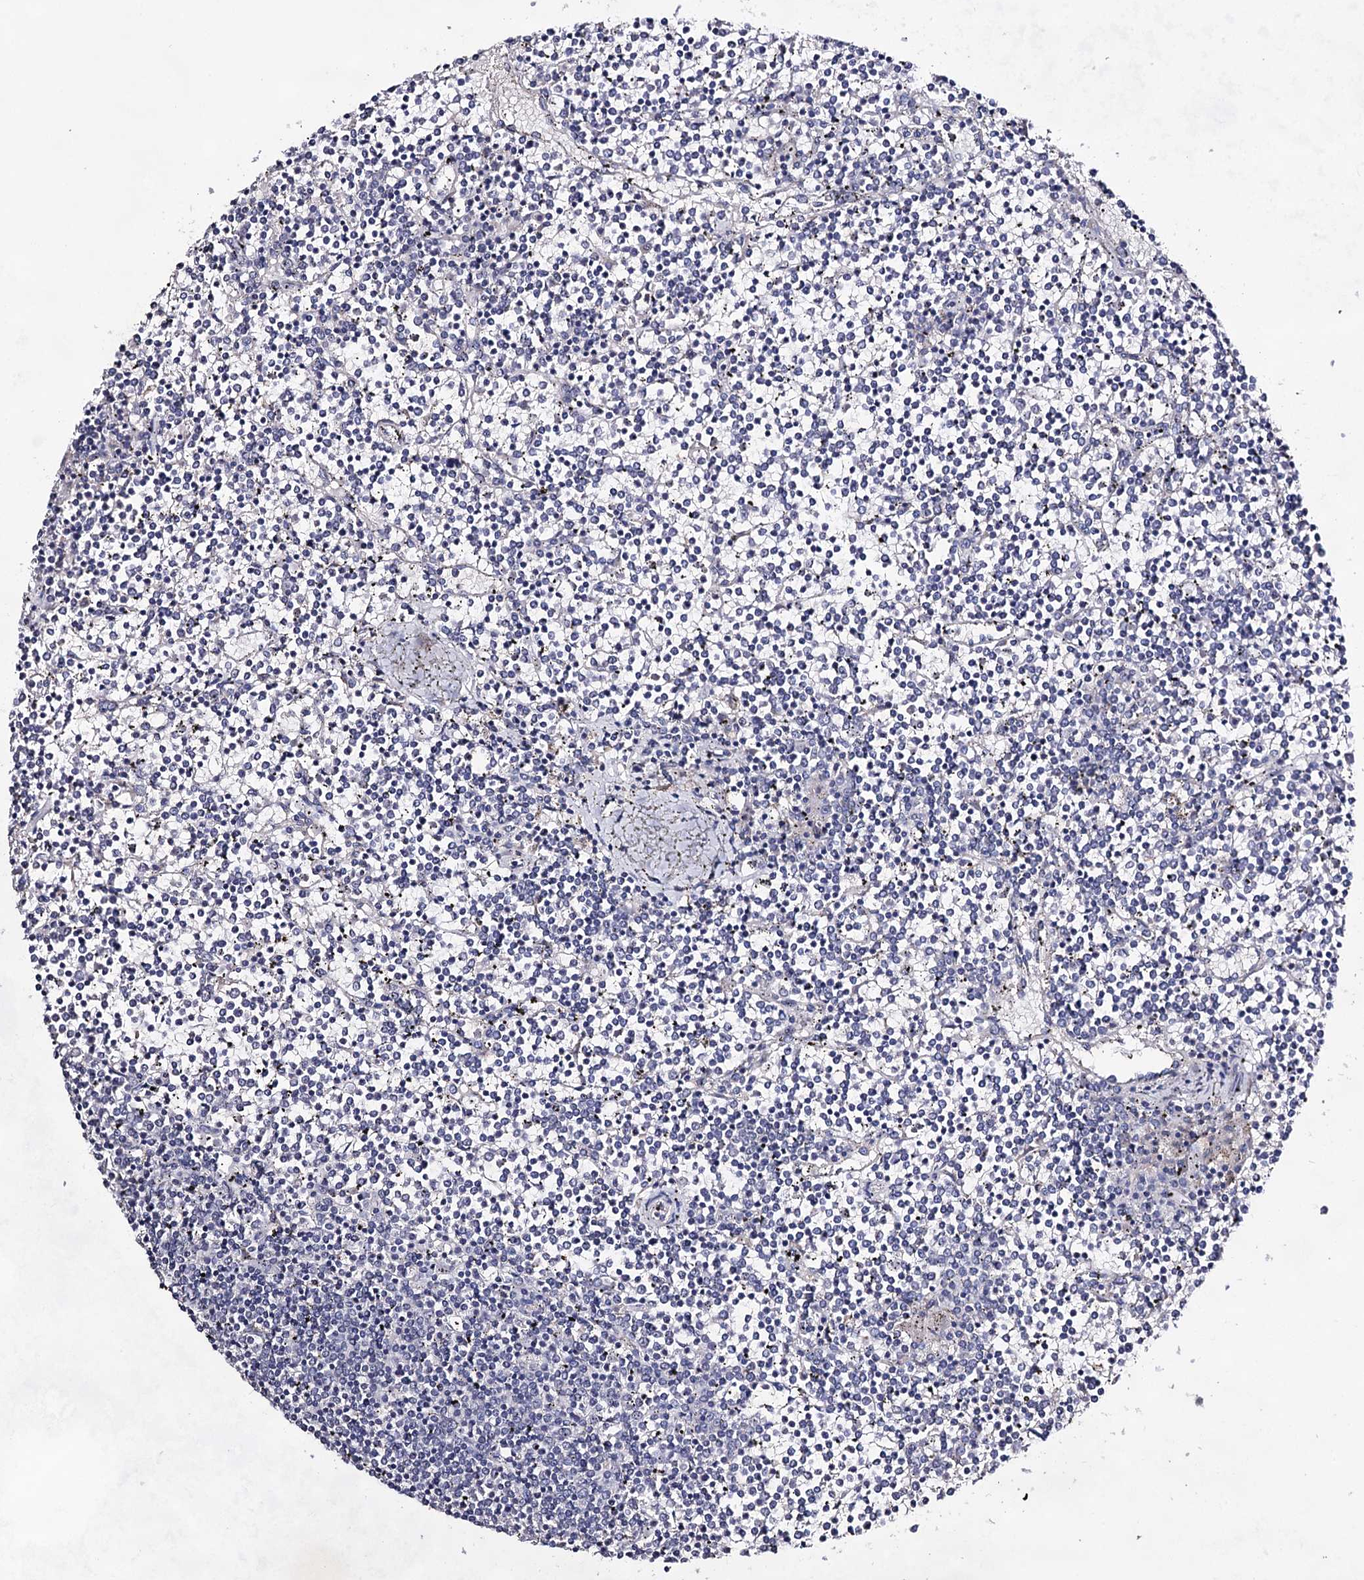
{"staining": {"intensity": "negative", "quantity": "none", "location": "none"}, "tissue": "lymphoma", "cell_type": "Tumor cells", "image_type": "cancer", "snomed": [{"axis": "morphology", "description": "Malignant lymphoma, non-Hodgkin's type, Low grade"}, {"axis": "topography", "description": "Spleen"}], "caption": "This is an IHC micrograph of low-grade malignant lymphoma, non-Hodgkin's type. There is no positivity in tumor cells.", "gene": "PLIN1", "patient": {"sex": "female", "age": 19}}